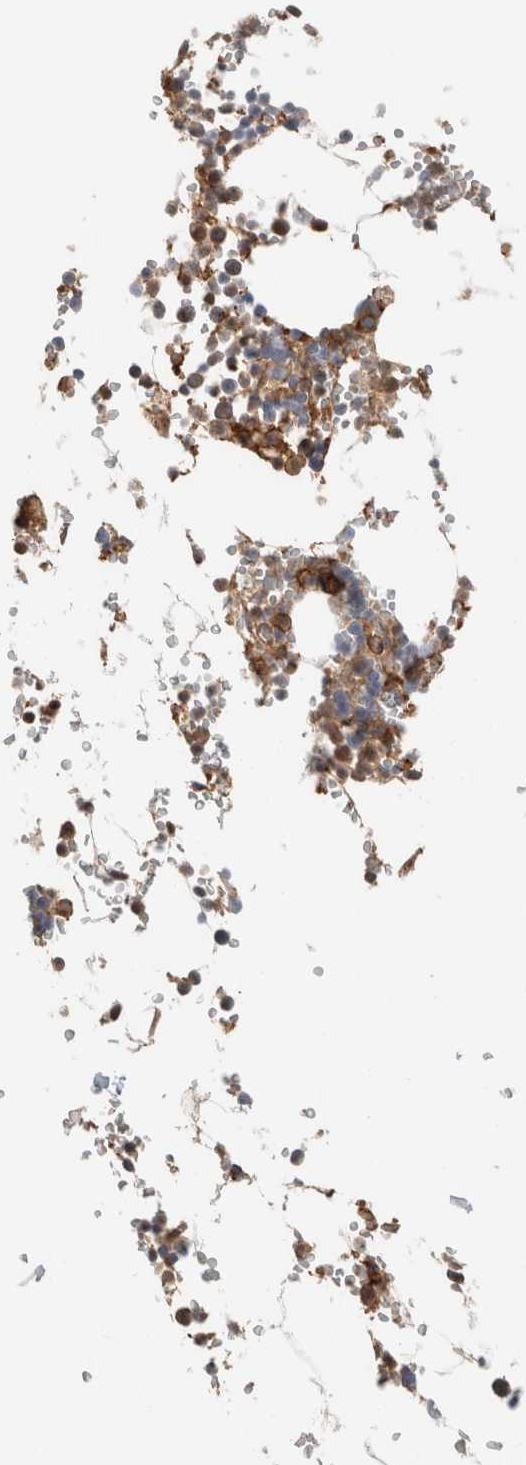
{"staining": {"intensity": "strong", "quantity": ">75%", "location": "cytoplasmic/membranous"}, "tissue": "bone marrow", "cell_type": "Hematopoietic cells", "image_type": "normal", "snomed": [{"axis": "morphology", "description": "Normal tissue, NOS"}, {"axis": "topography", "description": "Bone marrow"}], "caption": "Brown immunohistochemical staining in unremarkable human bone marrow shows strong cytoplasmic/membranous staining in approximately >75% of hematopoietic cells. The staining is performed using DAB (3,3'-diaminobenzidine) brown chromogen to label protein expression. The nuclei are counter-stained blue using hematoxylin.", "gene": "PFDN4", "patient": {"sex": "male", "age": 70}}